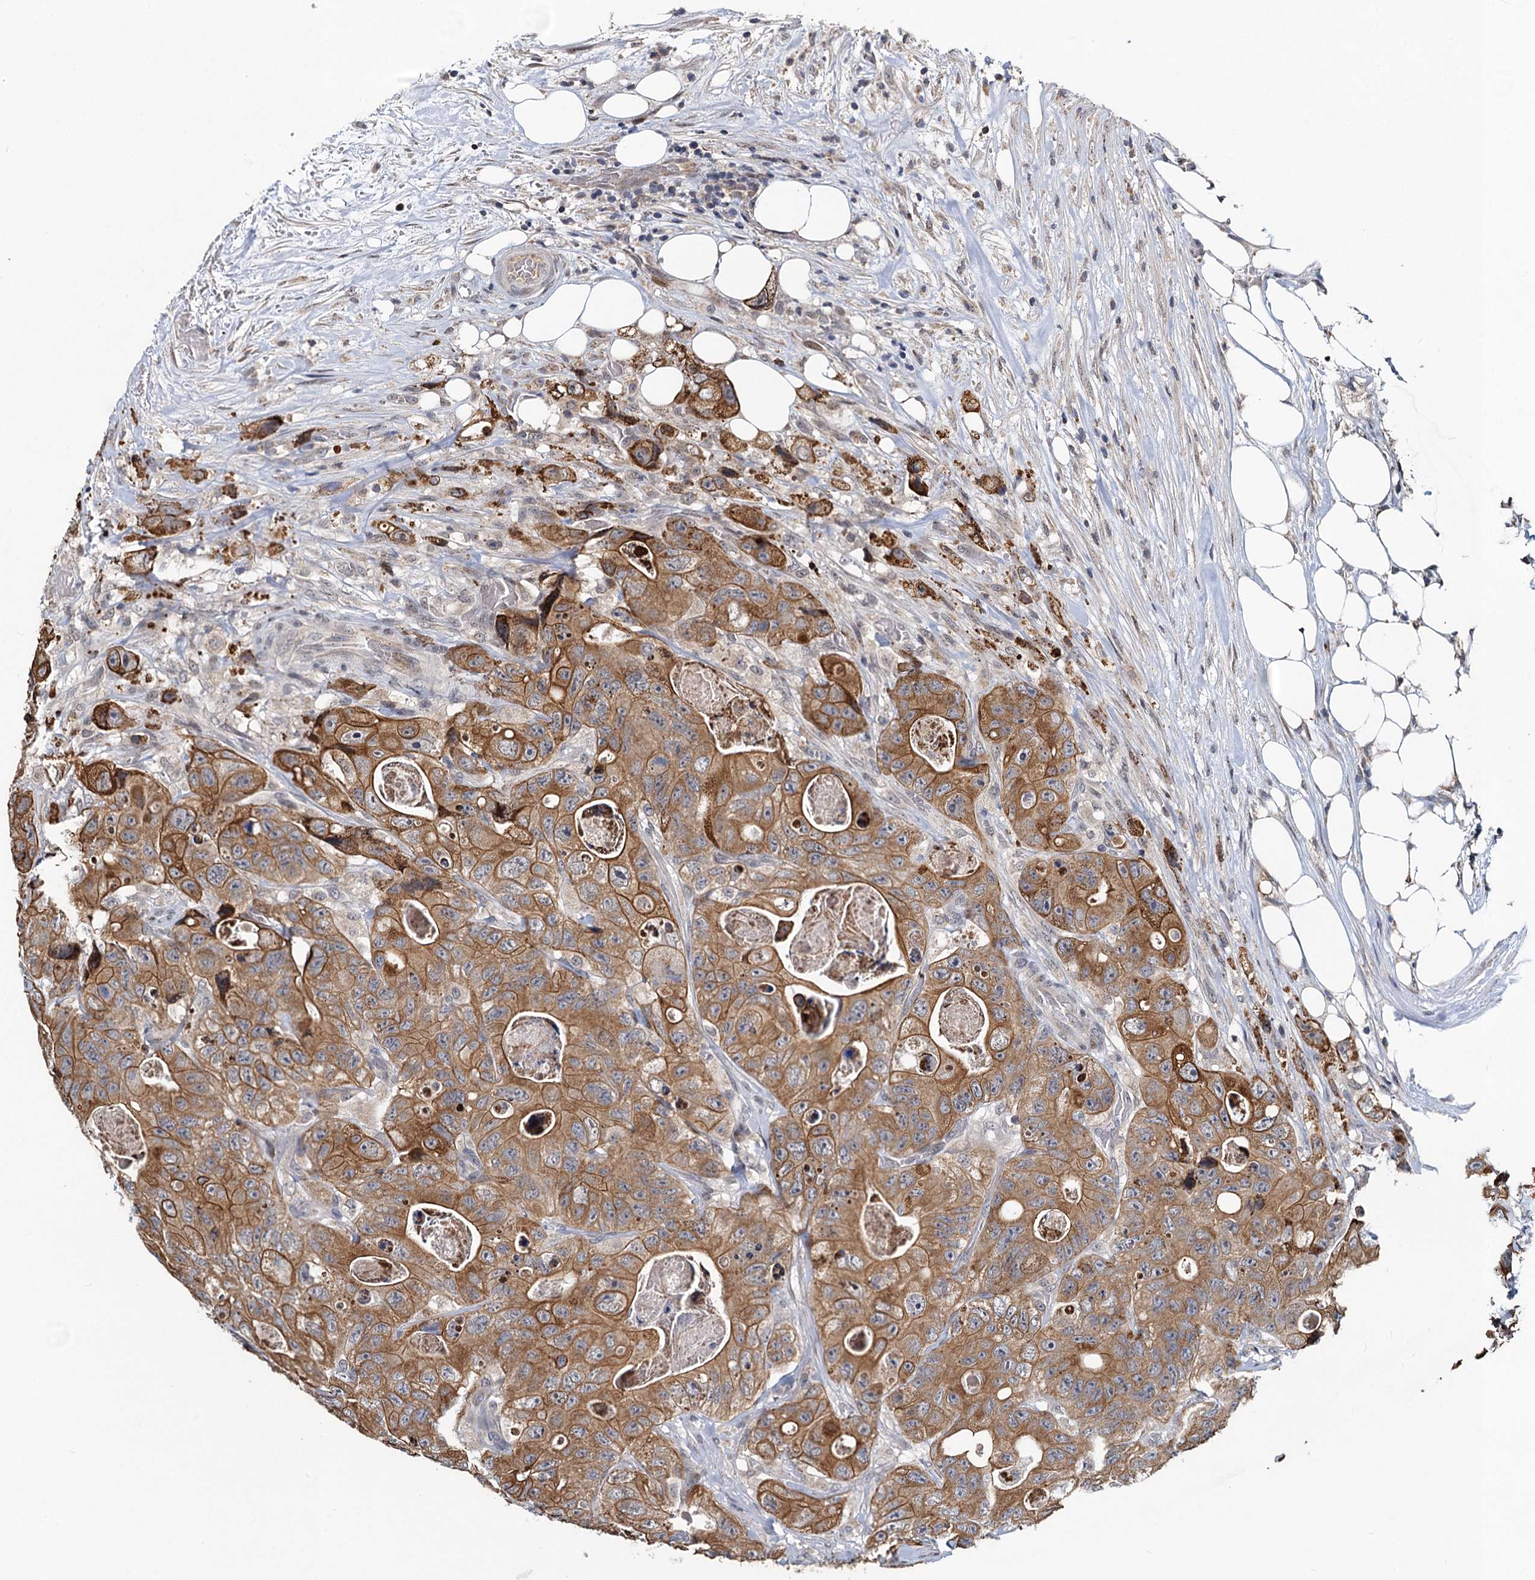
{"staining": {"intensity": "moderate", "quantity": ">75%", "location": "cytoplasmic/membranous"}, "tissue": "colorectal cancer", "cell_type": "Tumor cells", "image_type": "cancer", "snomed": [{"axis": "morphology", "description": "Adenocarcinoma, NOS"}, {"axis": "topography", "description": "Colon"}], "caption": "A micrograph showing moderate cytoplasmic/membranous positivity in approximately >75% of tumor cells in colorectal adenocarcinoma, as visualized by brown immunohistochemical staining.", "gene": "RITA1", "patient": {"sex": "female", "age": 46}}